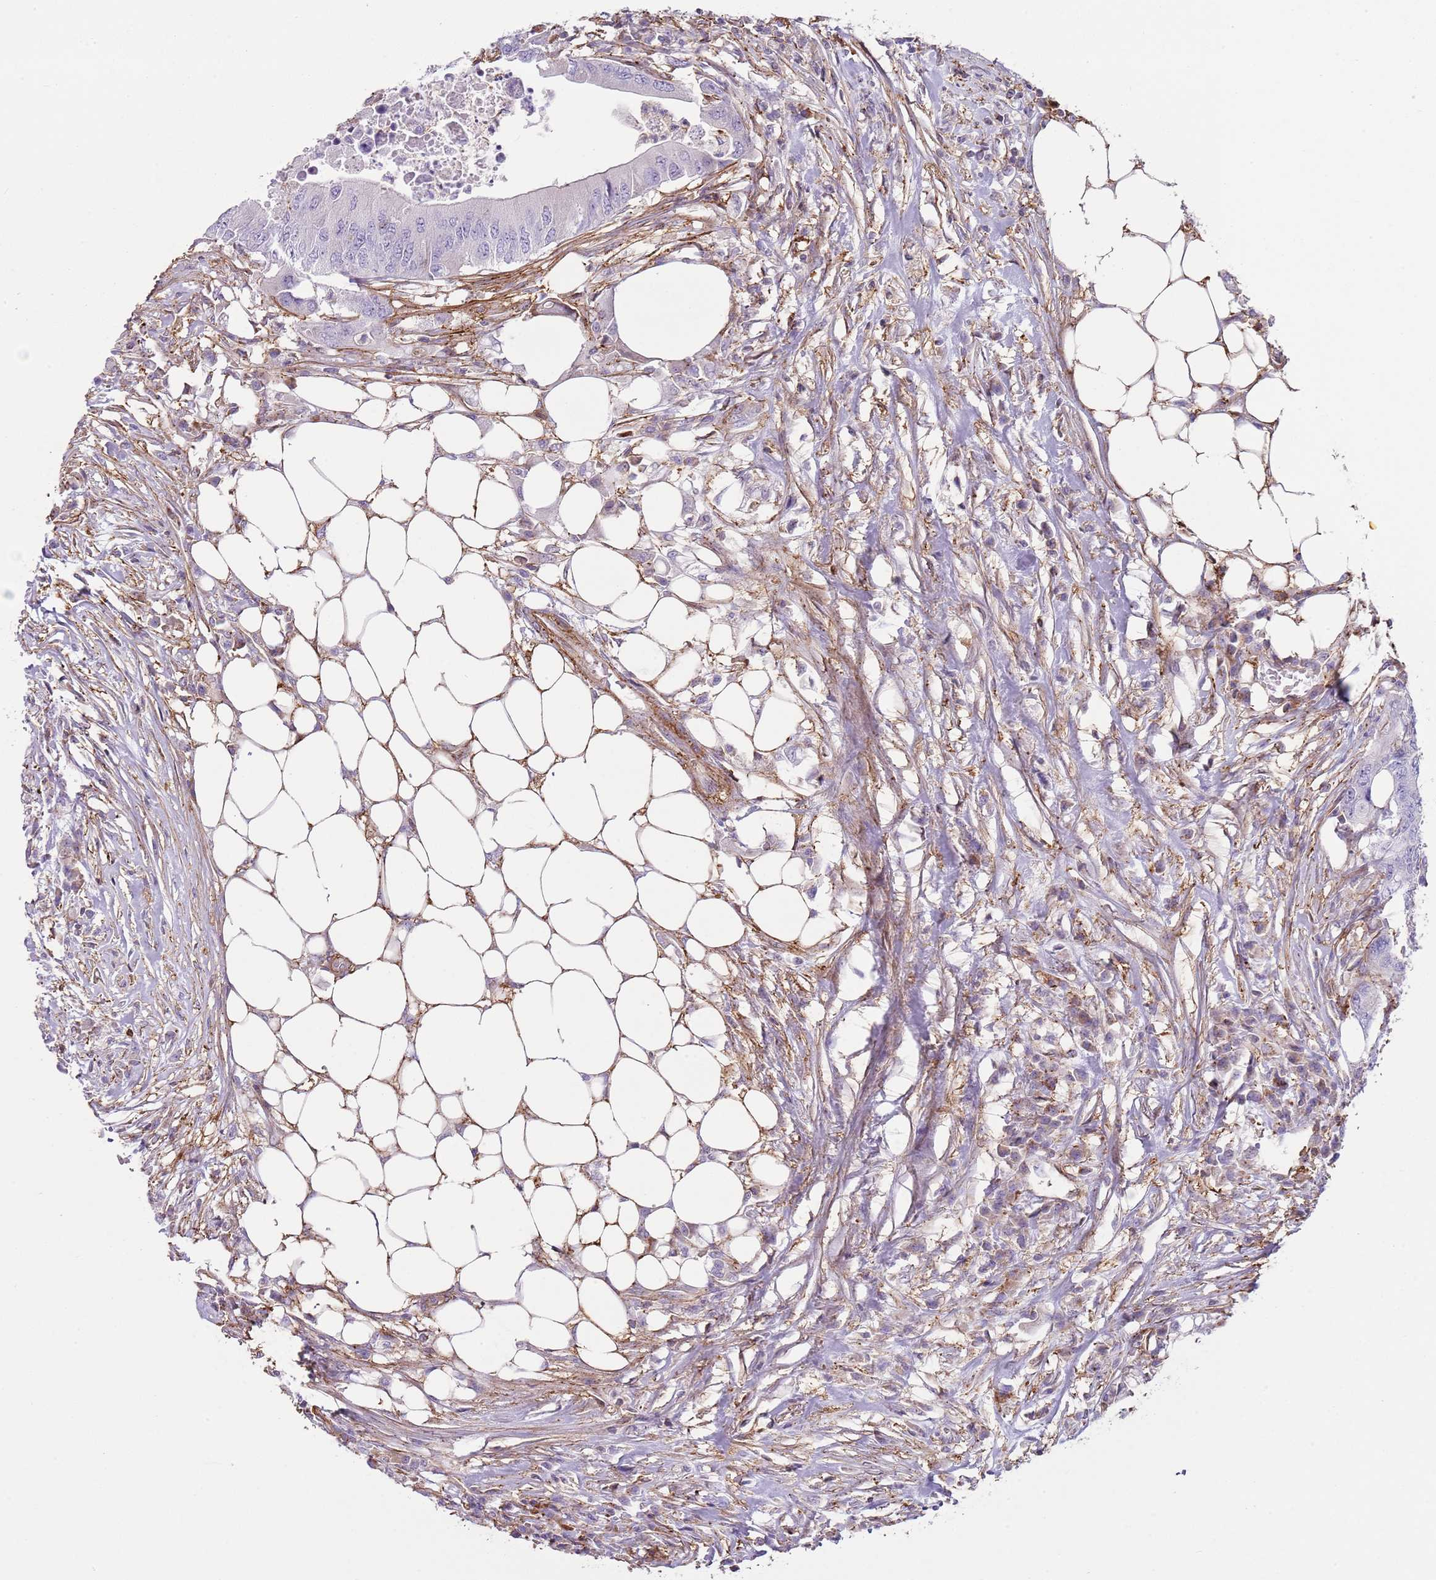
{"staining": {"intensity": "negative", "quantity": "none", "location": "none"}, "tissue": "colorectal cancer", "cell_type": "Tumor cells", "image_type": "cancer", "snomed": [{"axis": "morphology", "description": "Adenocarcinoma, NOS"}, {"axis": "topography", "description": "Colon"}], "caption": "Tumor cells show no significant protein expression in adenocarcinoma (colorectal). Brightfield microscopy of immunohistochemistry (IHC) stained with DAB (brown) and hematoxylin (blue), captured at high magnification.", "gene": "GNAI3", "patient": {"sex": "male", "age": 71}}